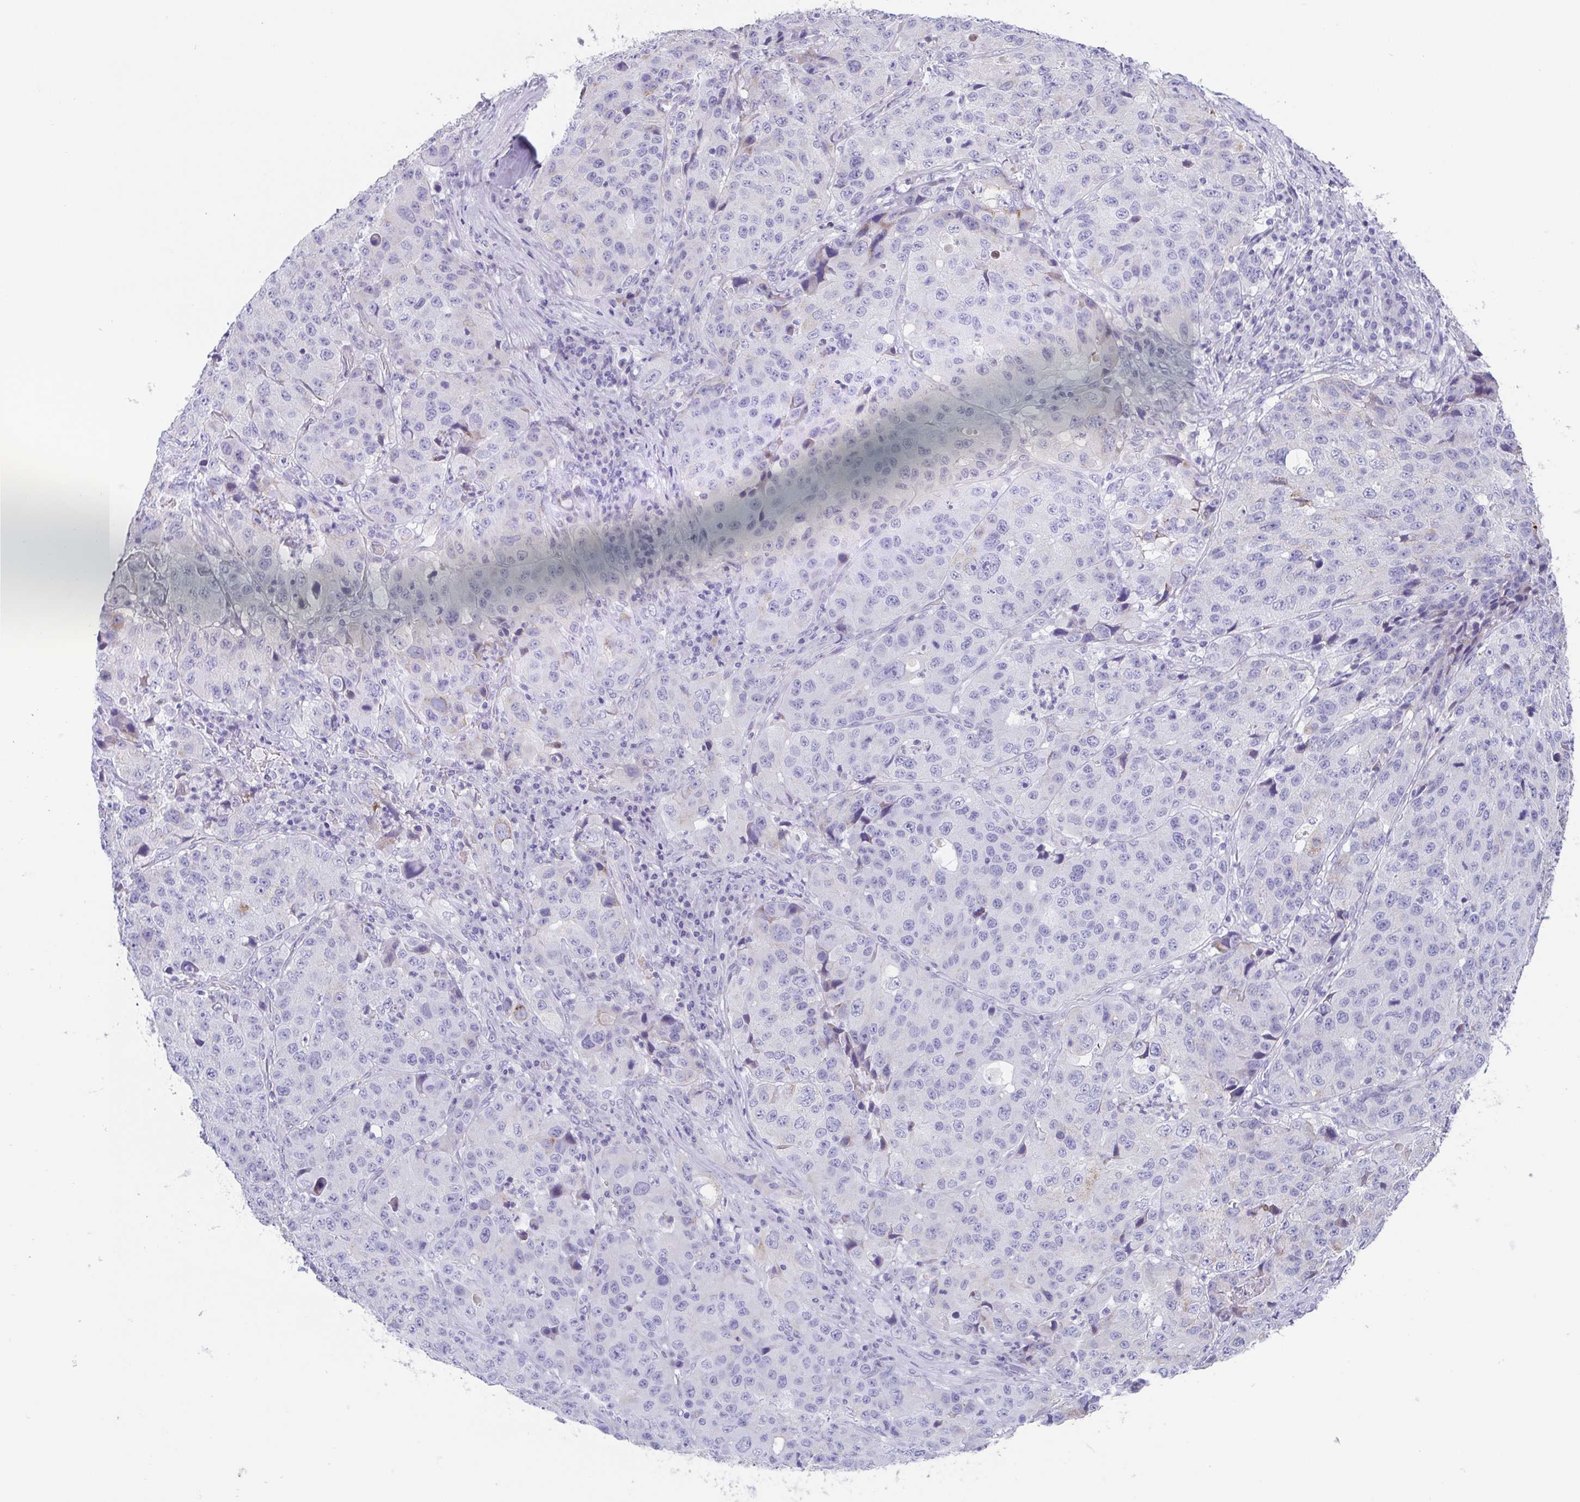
{"staining": {"intensity": "negative", "quantity": "none", "location": "none"}, "tissue": "stomach cancer", "cell_type": "Tumor cells", "image_type": "cancer", "snomed": [{"axis": "morphology", "description": "Adenocarcinoma, NOS"}, {"axis": "topography", "description": "Stomach"}], "caption": "Stomach adenocarcinoma was stained to show a protein in brown. There is no significant expression in tumor cells. Brightfield microscopy of immunohistochemistry stained with DAB (brown) and hematoxylin (blue), captured at high magnification.", "gene": "TEX19", "patient": {"sex": "male", "age": 71}}